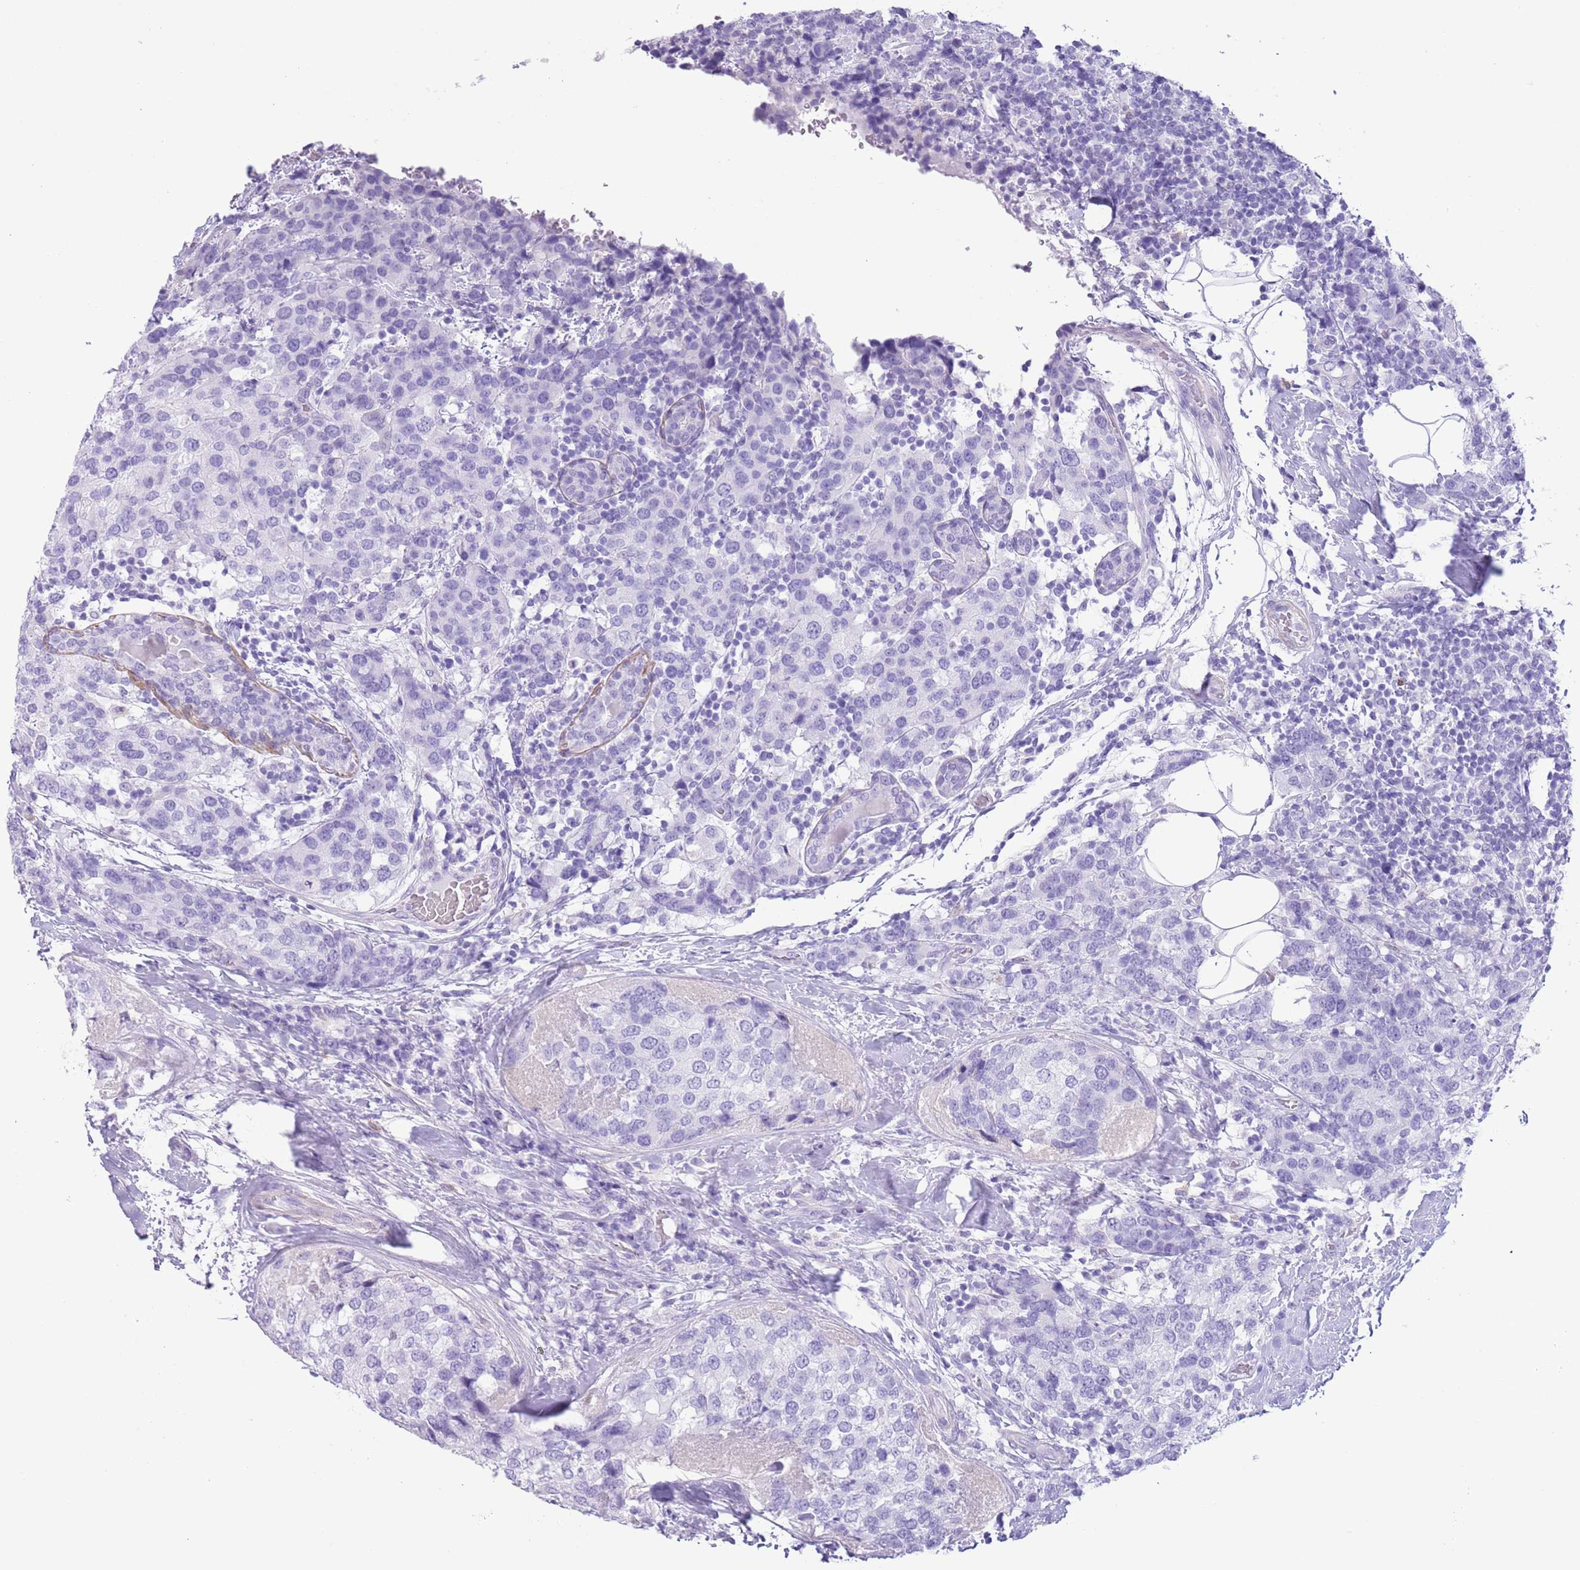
{"staining": {"intensity": "negative", "quantity": "none", "location": "none"}, "tissue": "breast cancer", "cell_type": "Tumor cells", "image_type": "cancer", "snomed": [{"axis": "morphology", "description": "Lobular carcinoma"}, {"axis": "topography", "description": "Breast"}], "caption": "Immunohistochemical staining of human lobular carcinoma (breast) displays no significant staining in tumor cells.", "gene": "SLC7A14", "patient": {"sex": "female", "age": 59}}